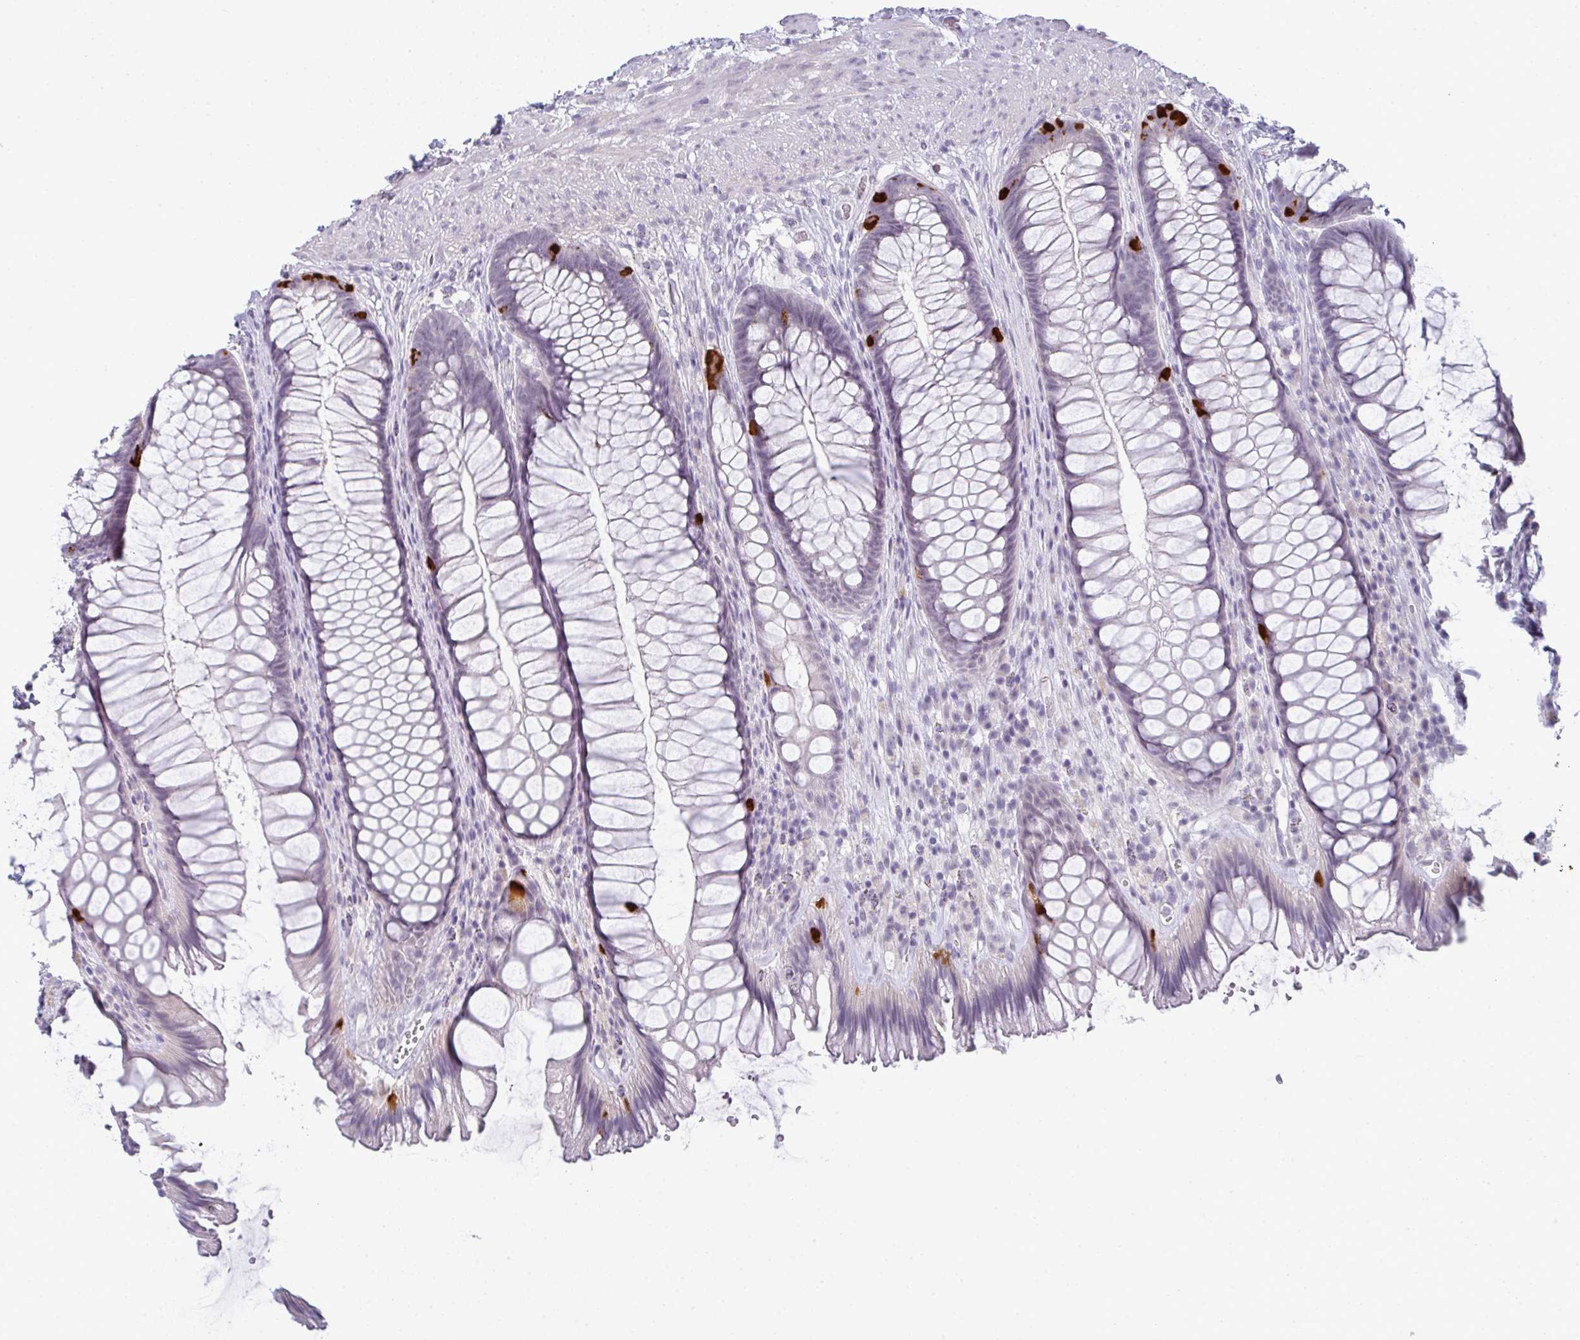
{"staining": {"intensity": "strong", "quantity": "<25%", "location": "cytoplasmic/membranous"}, "tissue": "rectum", "cell_type": "Glandular cells", "image_type": "normal", "snomed": [{"axis": "morphology", "description": "Normal tissue, NOS"}, {"axis": "topography", "description": "Rectum"}], "caption": "Immunohistochemistry staining of unremarkable rectum, which demonstrates medium levels of strong cytoplasmic/membranous positivity in approximately <25% of glandular cells indicating strong cytoplasmic/membranous protein positivity. The staining was performed using DAB (3,3'-diaminobenzidine) (brown) for protein detection and nuclei were counterstained in hematoxylin (blue).", "gene": "TEX33", "patient": {"sex": "male", "age": 53}}